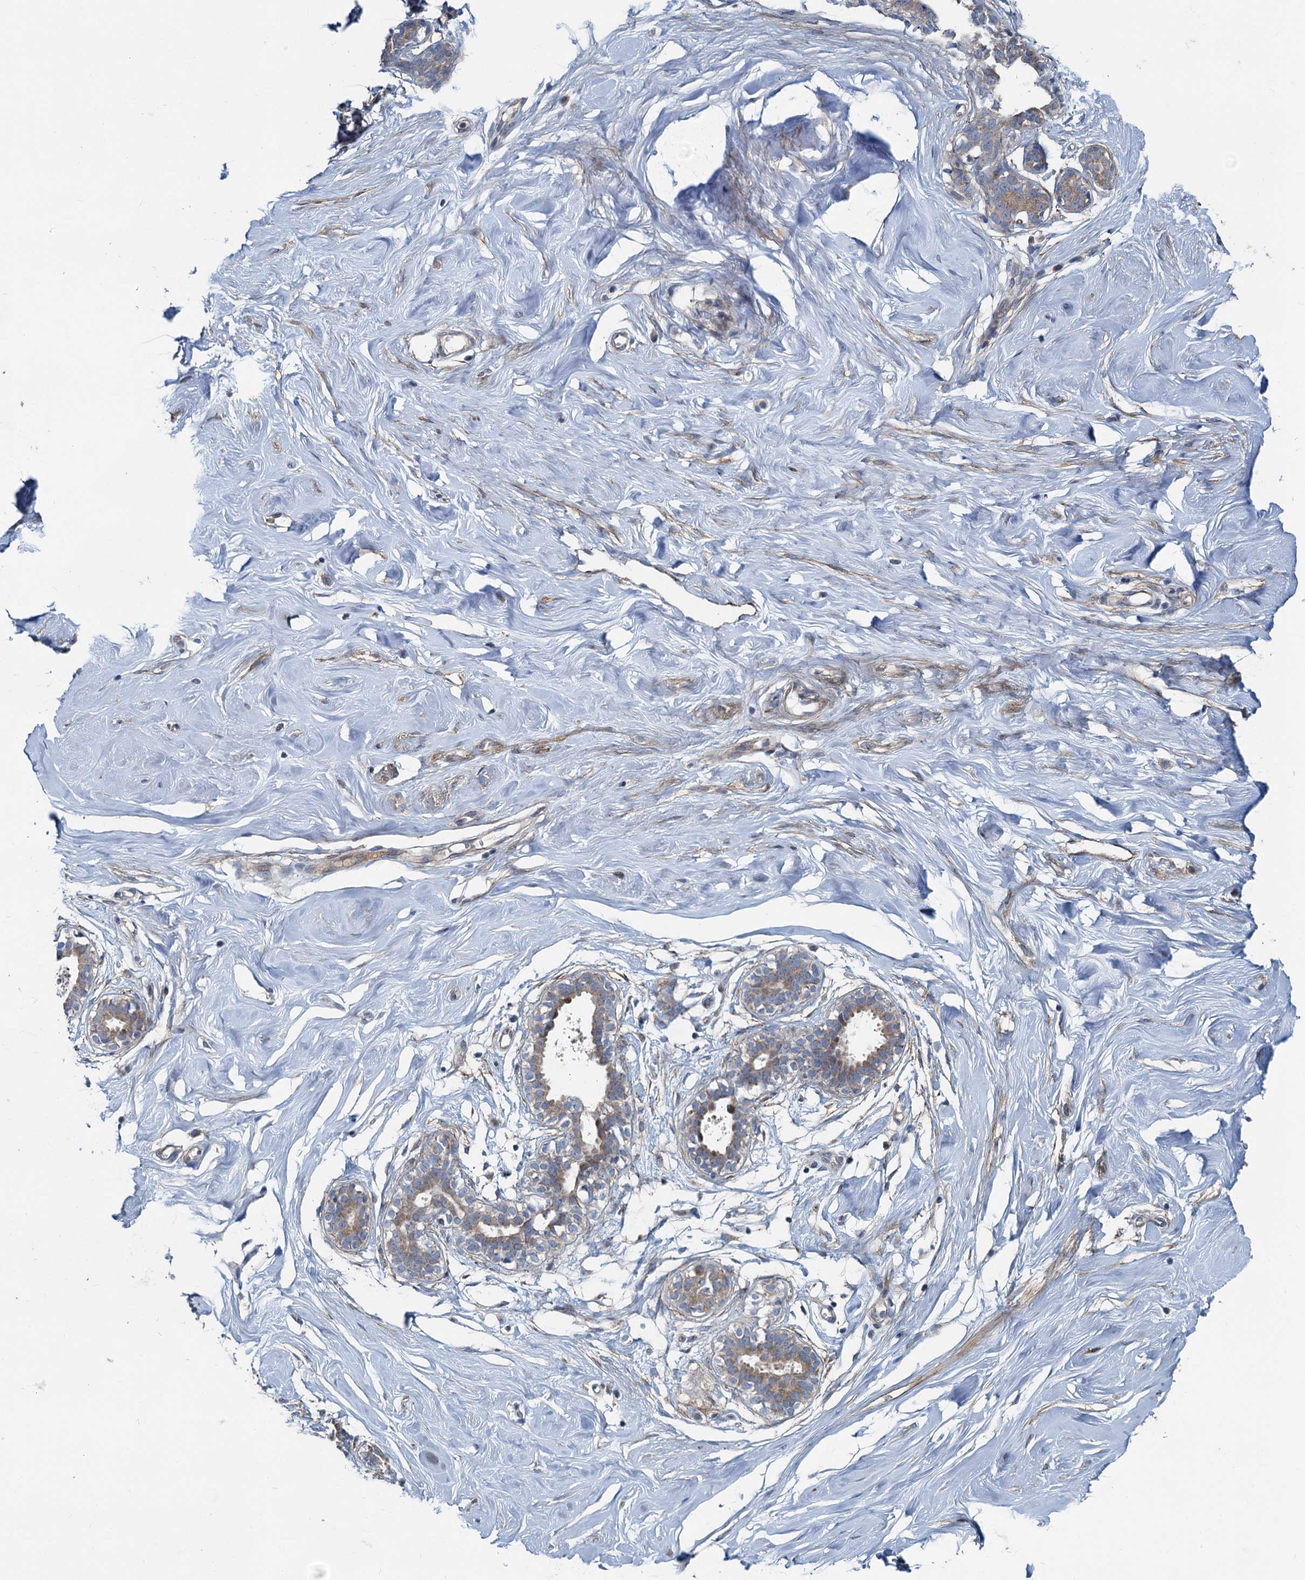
{"staining": {"intensity": "weak", "quantity": "25%-75%", "location": "cytoplasmic/membranous"}, "tissue": "breast", "cell_type": "Adipocytes", "image_type": "normal", "snomed": [{"axis": "morphology", "description": "Normal tissue, NOS"}, {"axis": "morphology", "description": "Adenoma, NOS"}, {"axis": "topography", "description": "Breast"}], "caption": "Weak cytoplasmic/membranous expression for a protein is appreciated in about 25%-75% of adipocytes of unremarkable breast using immunohistochemistry.", "gene": "ADCY2", "patient": {"sex": "female", "age": 23}}